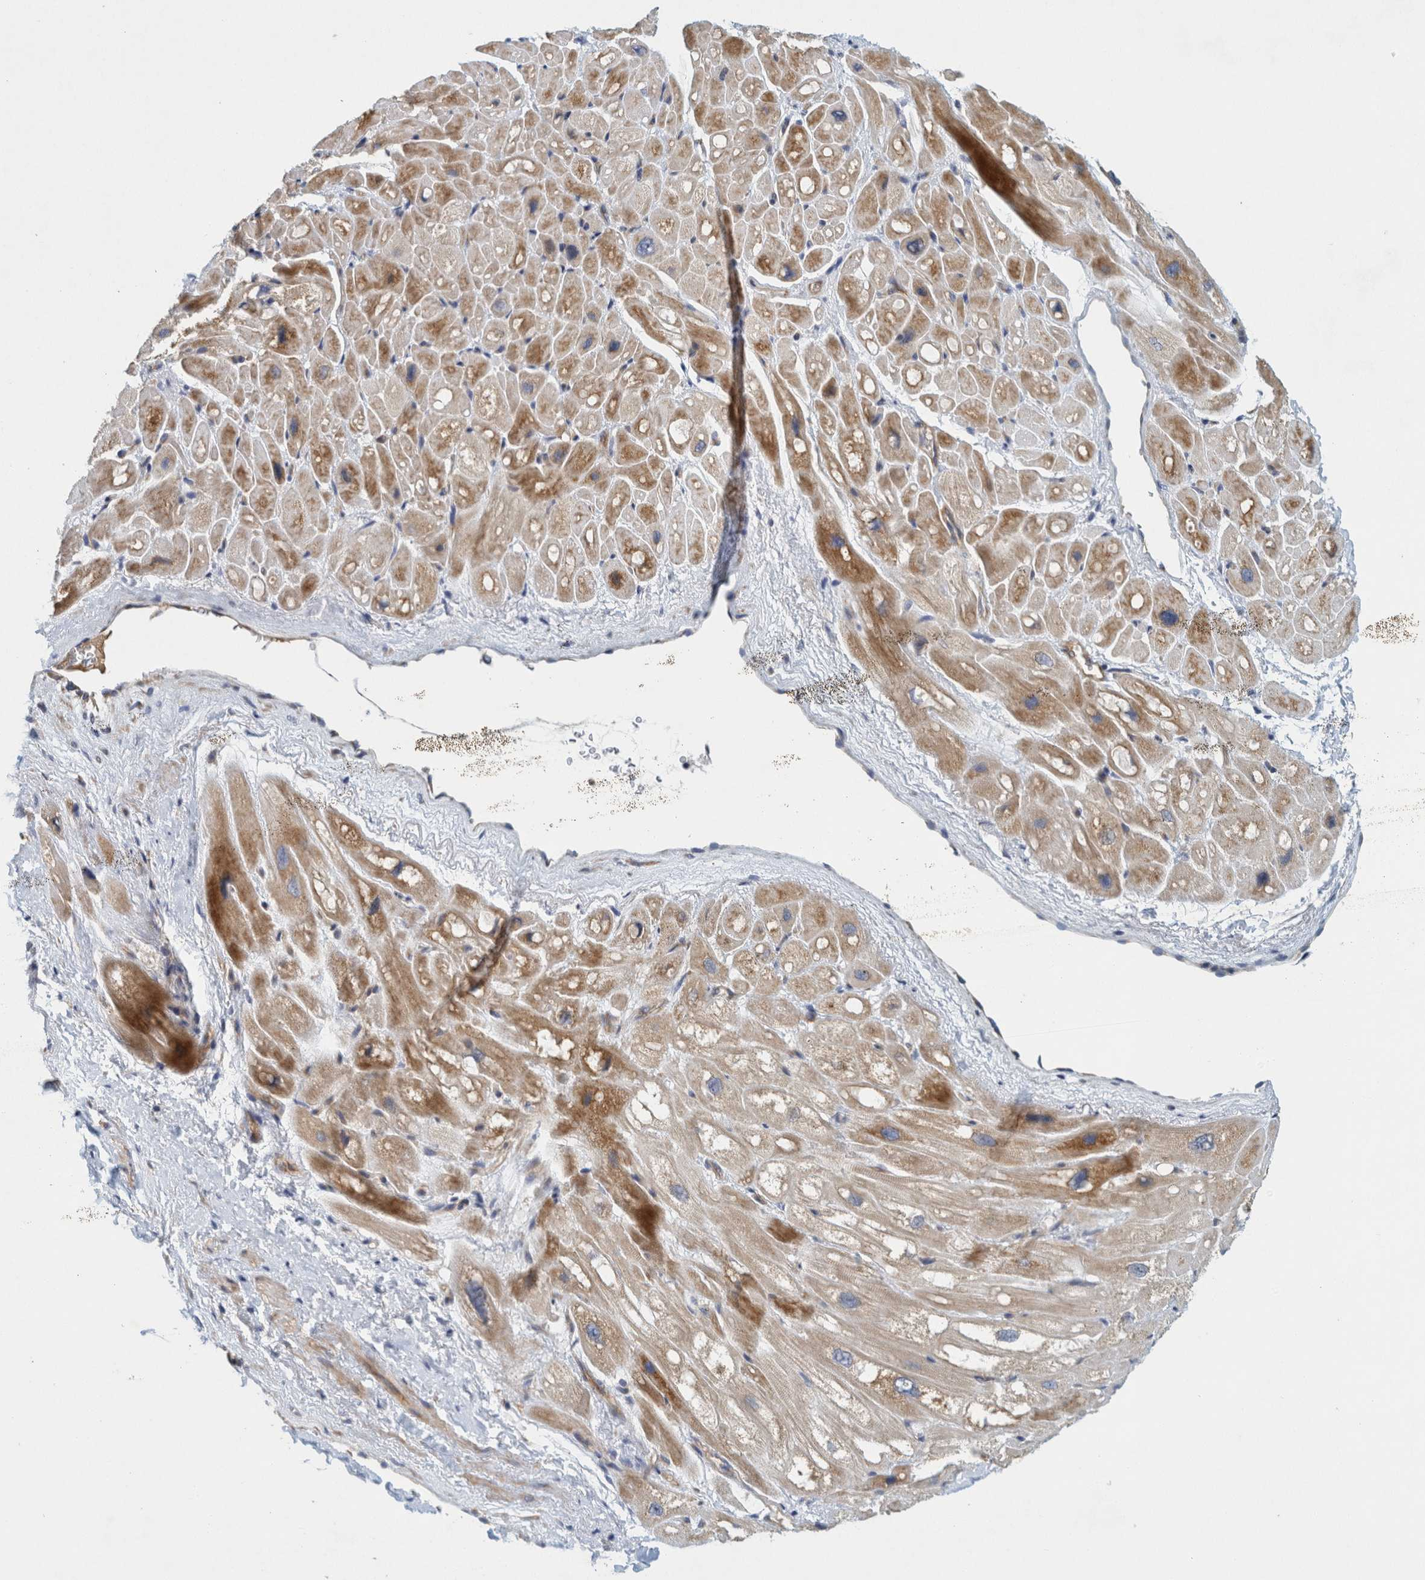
{"staining": {"intensity": "moderate", "quantity": "<25%", "location": "cytoplasmic/membranous"}, "tissue": "heart muscle", "cell_type": "Cardiomyocytes", "image_type": "normal", "snomed": [{"axis": "morphology", "description": "Normal tissue, NOS"}, {"axis": "topography", "description": "Heart"}], "caption": "Cardiomyocytes exhibit low levels of moderate cytoplasmic/membranous positivity in approximately <25% of cells in normal heart muscle. (IHC, brightfield microscopy, high magnification).", "gene": "ZNF324B", "patient": {"sex": "male", "age": 49}}